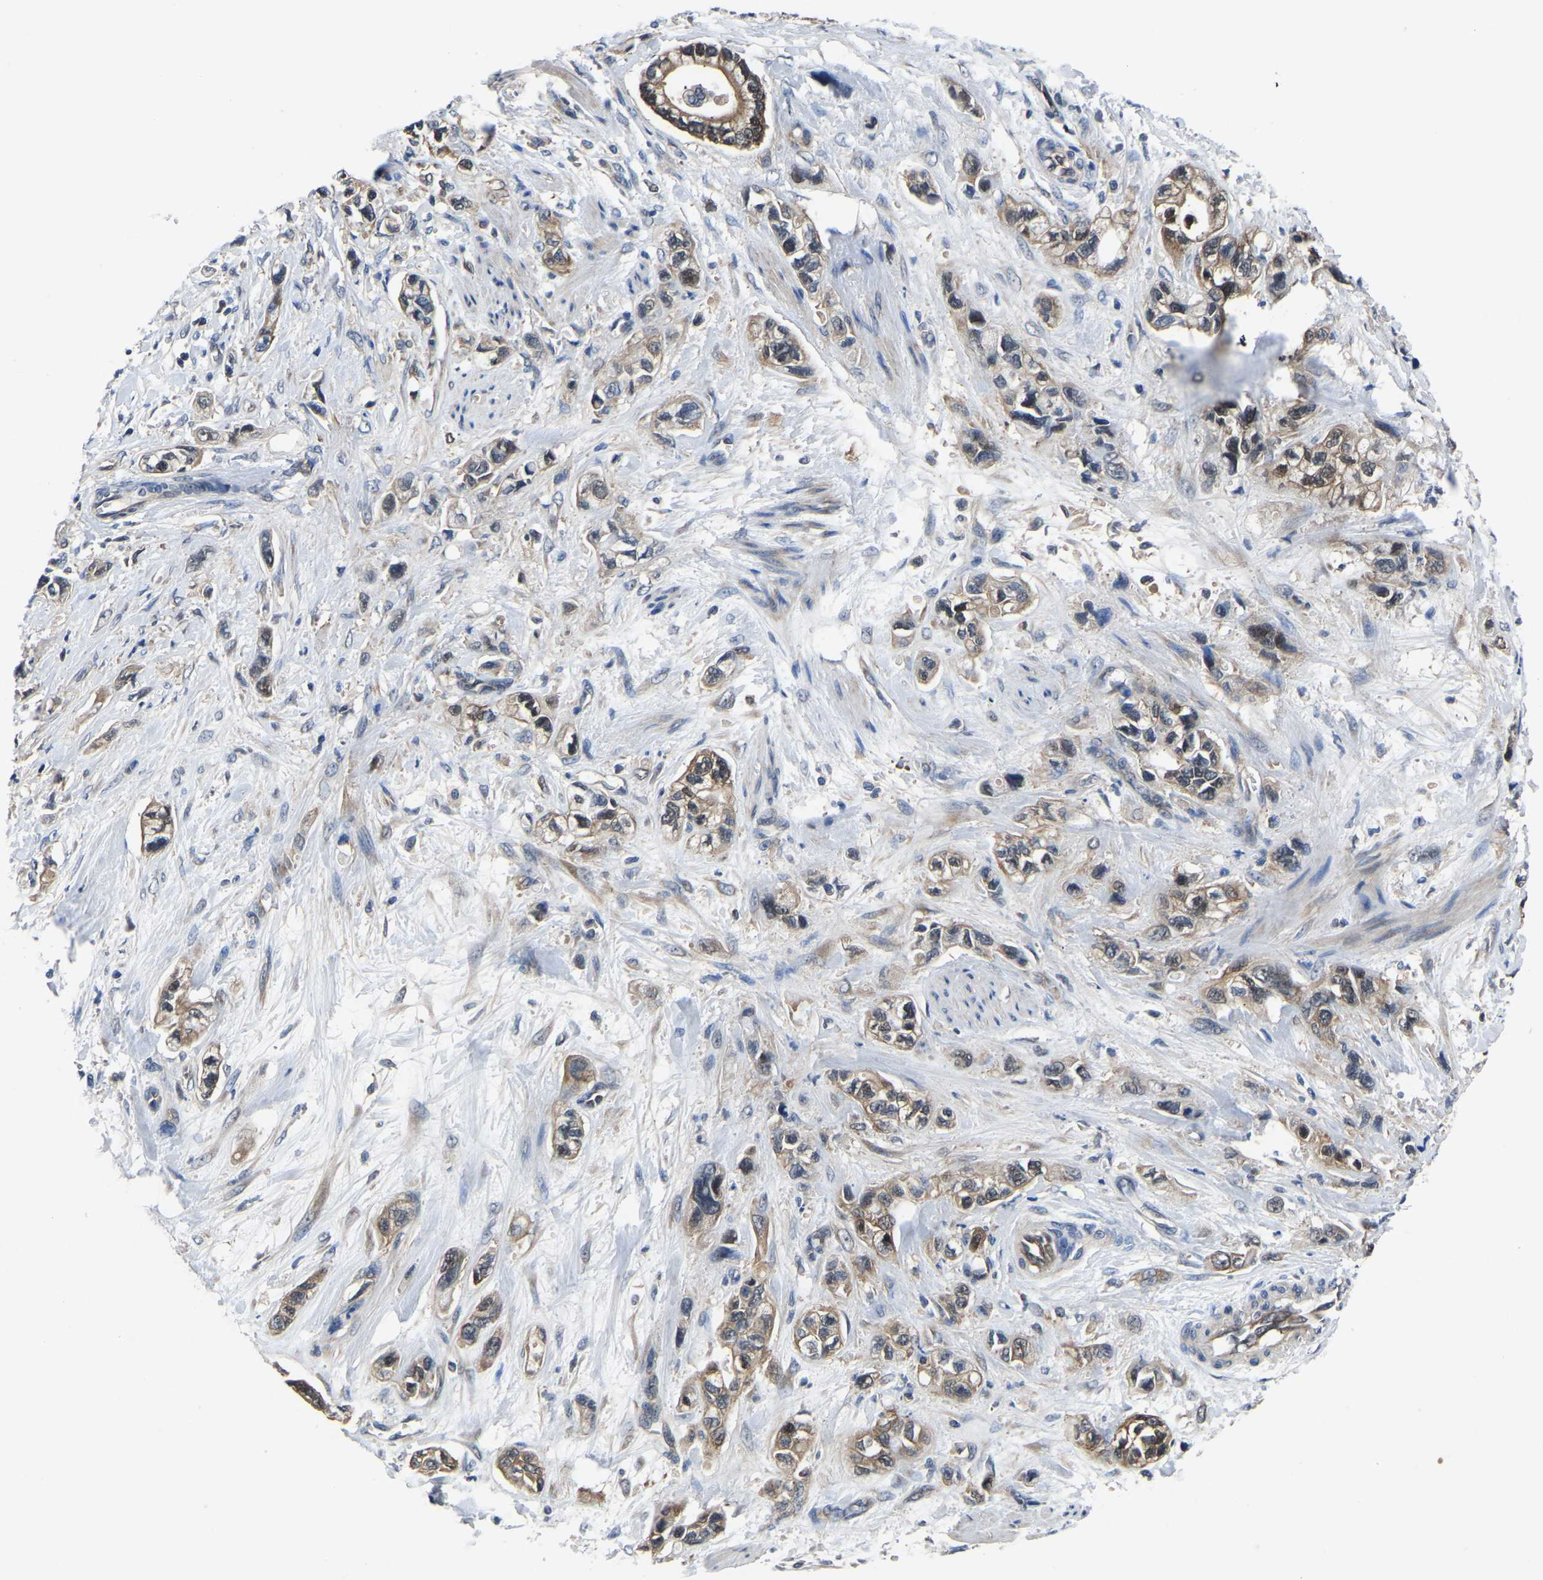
{"staining": {"intensity": "moderate", "quantity": ">75%", "location": "cytoplasmic/membranous"}, "tissue": "pancreatic cancer", "cell_type": "Tumor cells", "image_type": "cancer", "snomed": [{"axis": "morphology", "description": "Adenocarcinoma, NOS"}, {"axis": "topography", "description": "Pancreas"}], "caption": "Human adenocarcinoma (pancreatic) stained with a brown dye shows moderate cytoplasmic/membranous positive positivity in about >75% of tumor cells.", "gene": "FGD5", "patient": {"sex": "male", "age": 74}}